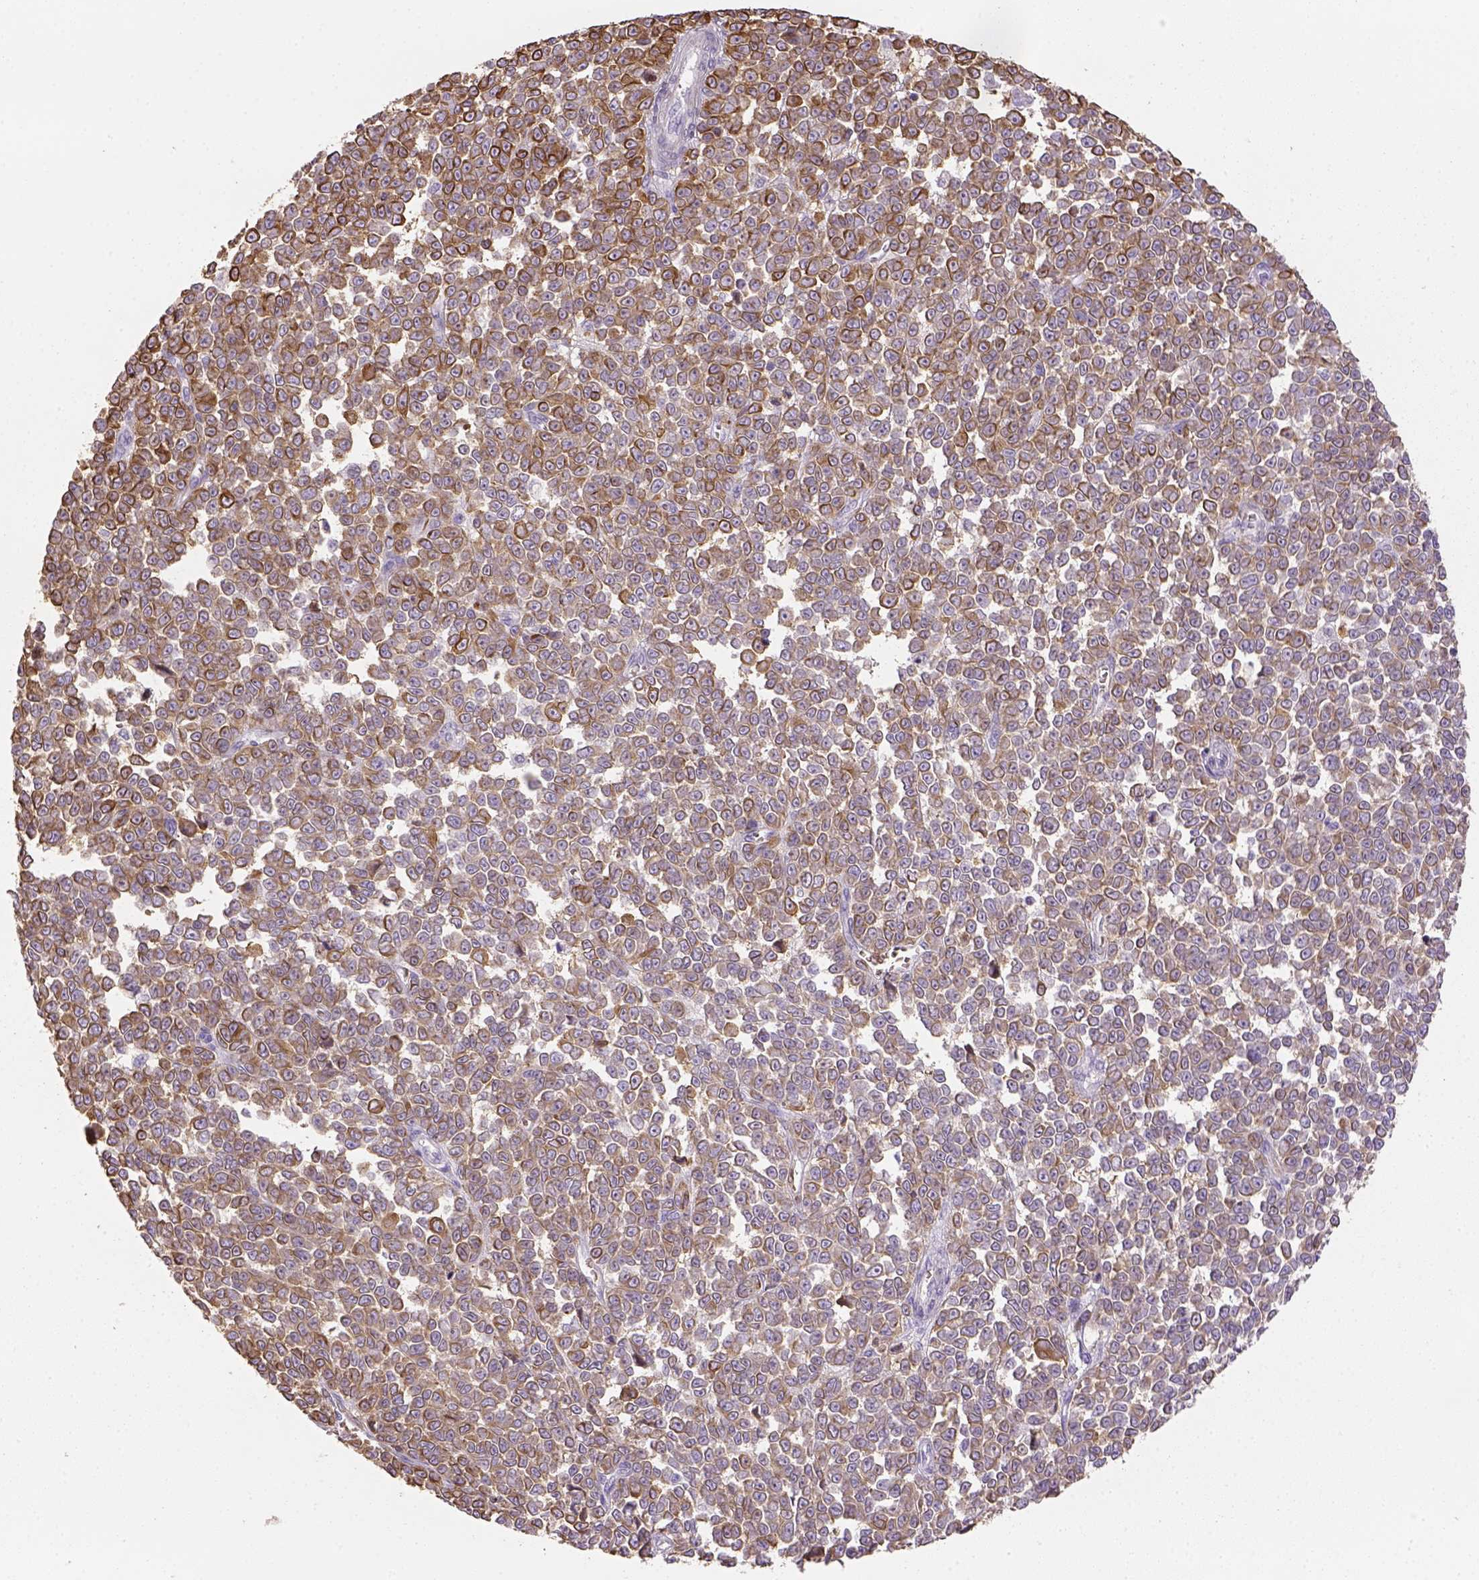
{"staining": {"intensity": "strong", "quantity": ">75%", "location": "cytoplasmic/membranous"}, "tissue": "melanoma", "cell_type": "Tumor cells", "image_type": "cancer", "snomed": [{"axis": "morphology", "description": "Malignant melanoma, NOS"}, {"axis": "topography", "description": "Skin"}], "caption": "Melanoma was stained to show a protein in brown. There is high levels of strong cytoplasmic/membranous positivity in approximately >75% of tumor cells. The staining was performed using DAB (3,3'-diaminobenzidine) to visualize the protein expression in brown, while the nuclei were stained in blue with hematoxylin (Magnification: 20x).", "gene": "CACNB1", "patient": {"sex": "female", "age": 95}}